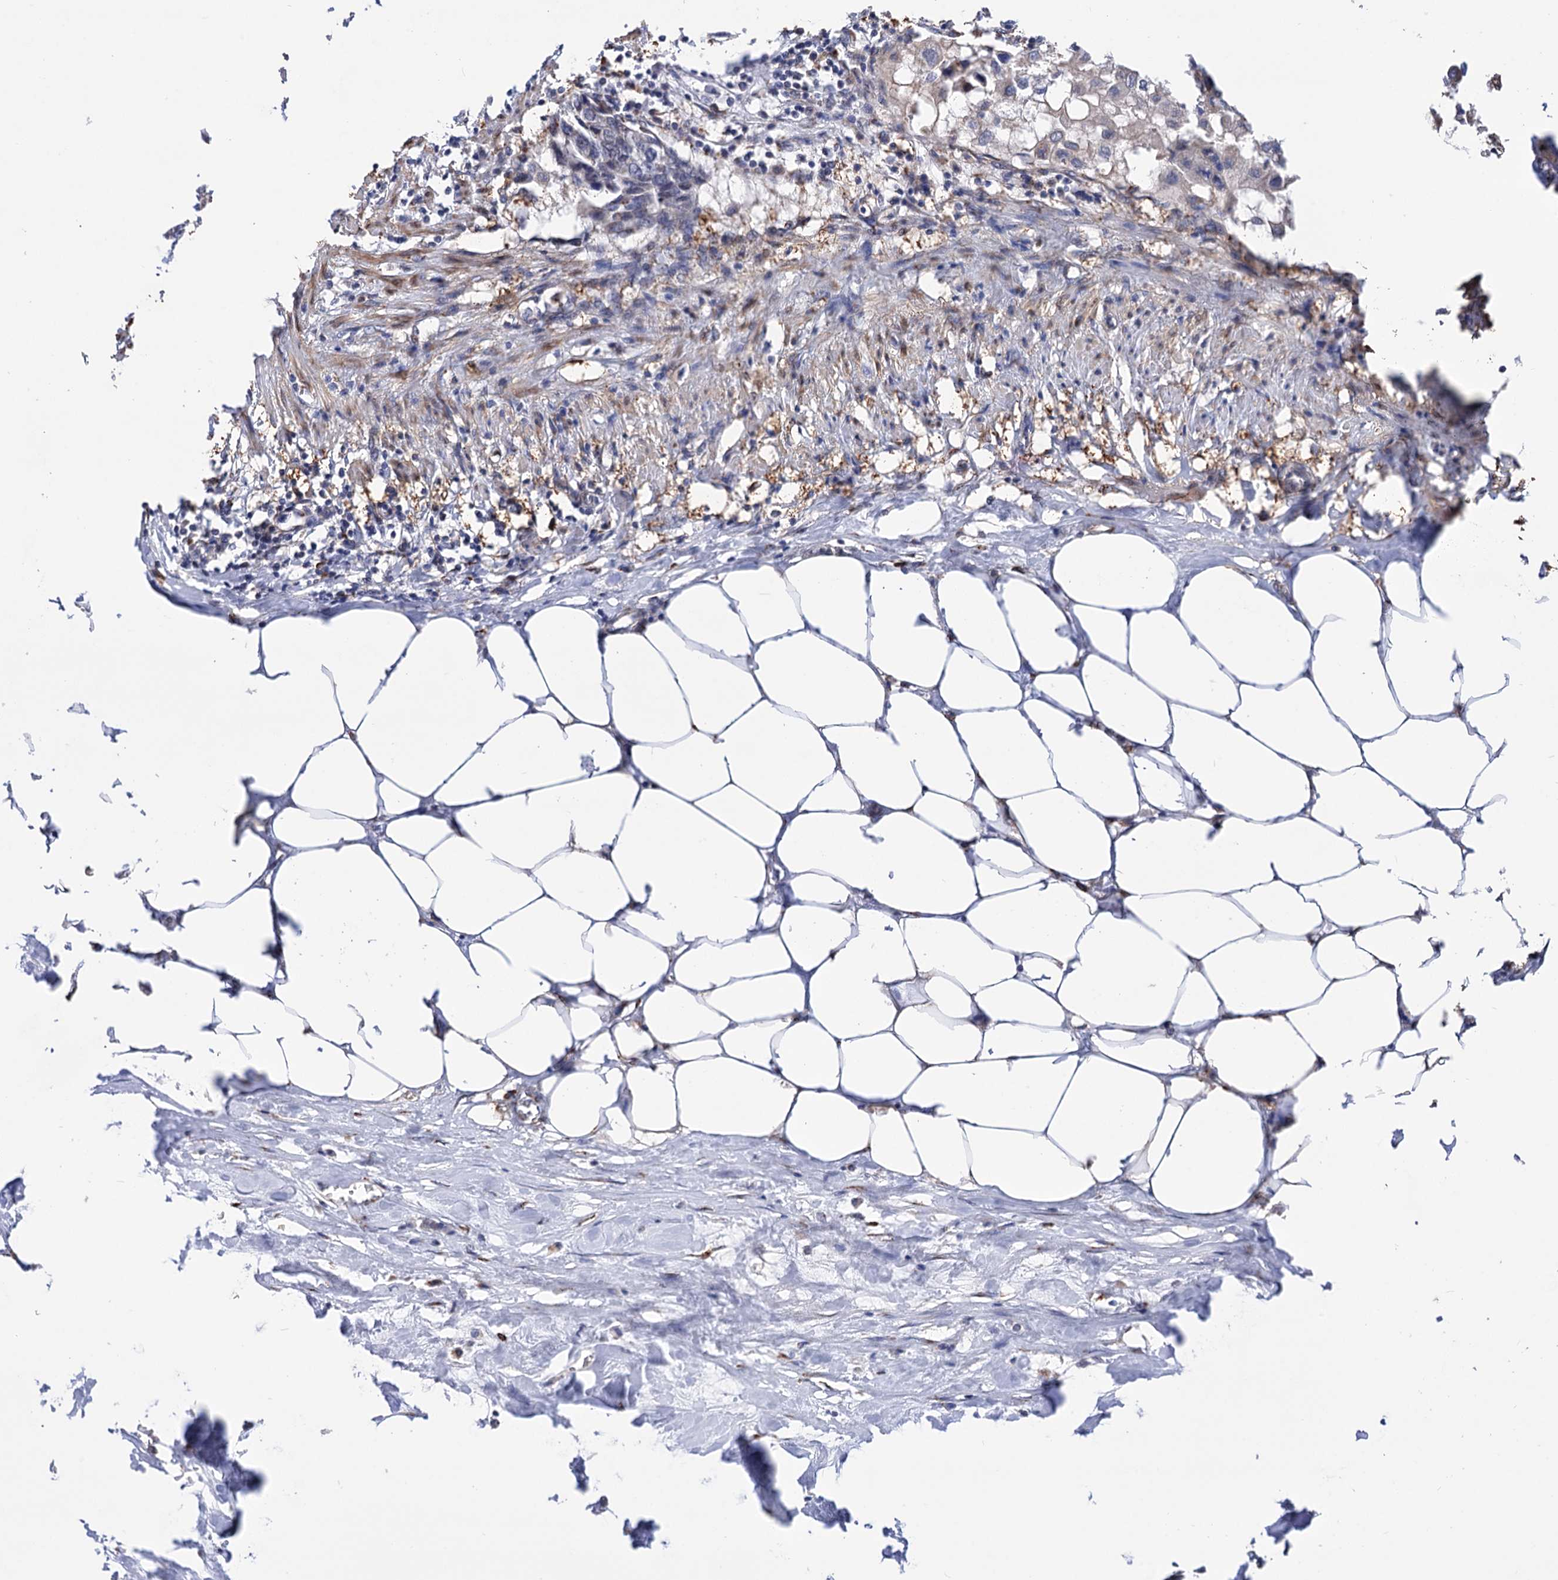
{"staining": {"intensity": "negative", "quantity": "none", "location": "none"}, "tissue": "urothelial cancer", "cell_type": "Tumor cells", "image_type": "cancer", "snomed": [{"axis": "morphology", "description": "Urothelial carcinoma, High grade"}, {"axis": "topography", "description": "Urinary bladder"}], "caption": "A high-resolution histopathology image shows immunohistochemistry (IHC) staining of high-grade urothelial carcinoma, which exhibits no significant expression in tumor cells.", "gene": "C11orf96", "patient": {"sex": "male", "age": 64}}